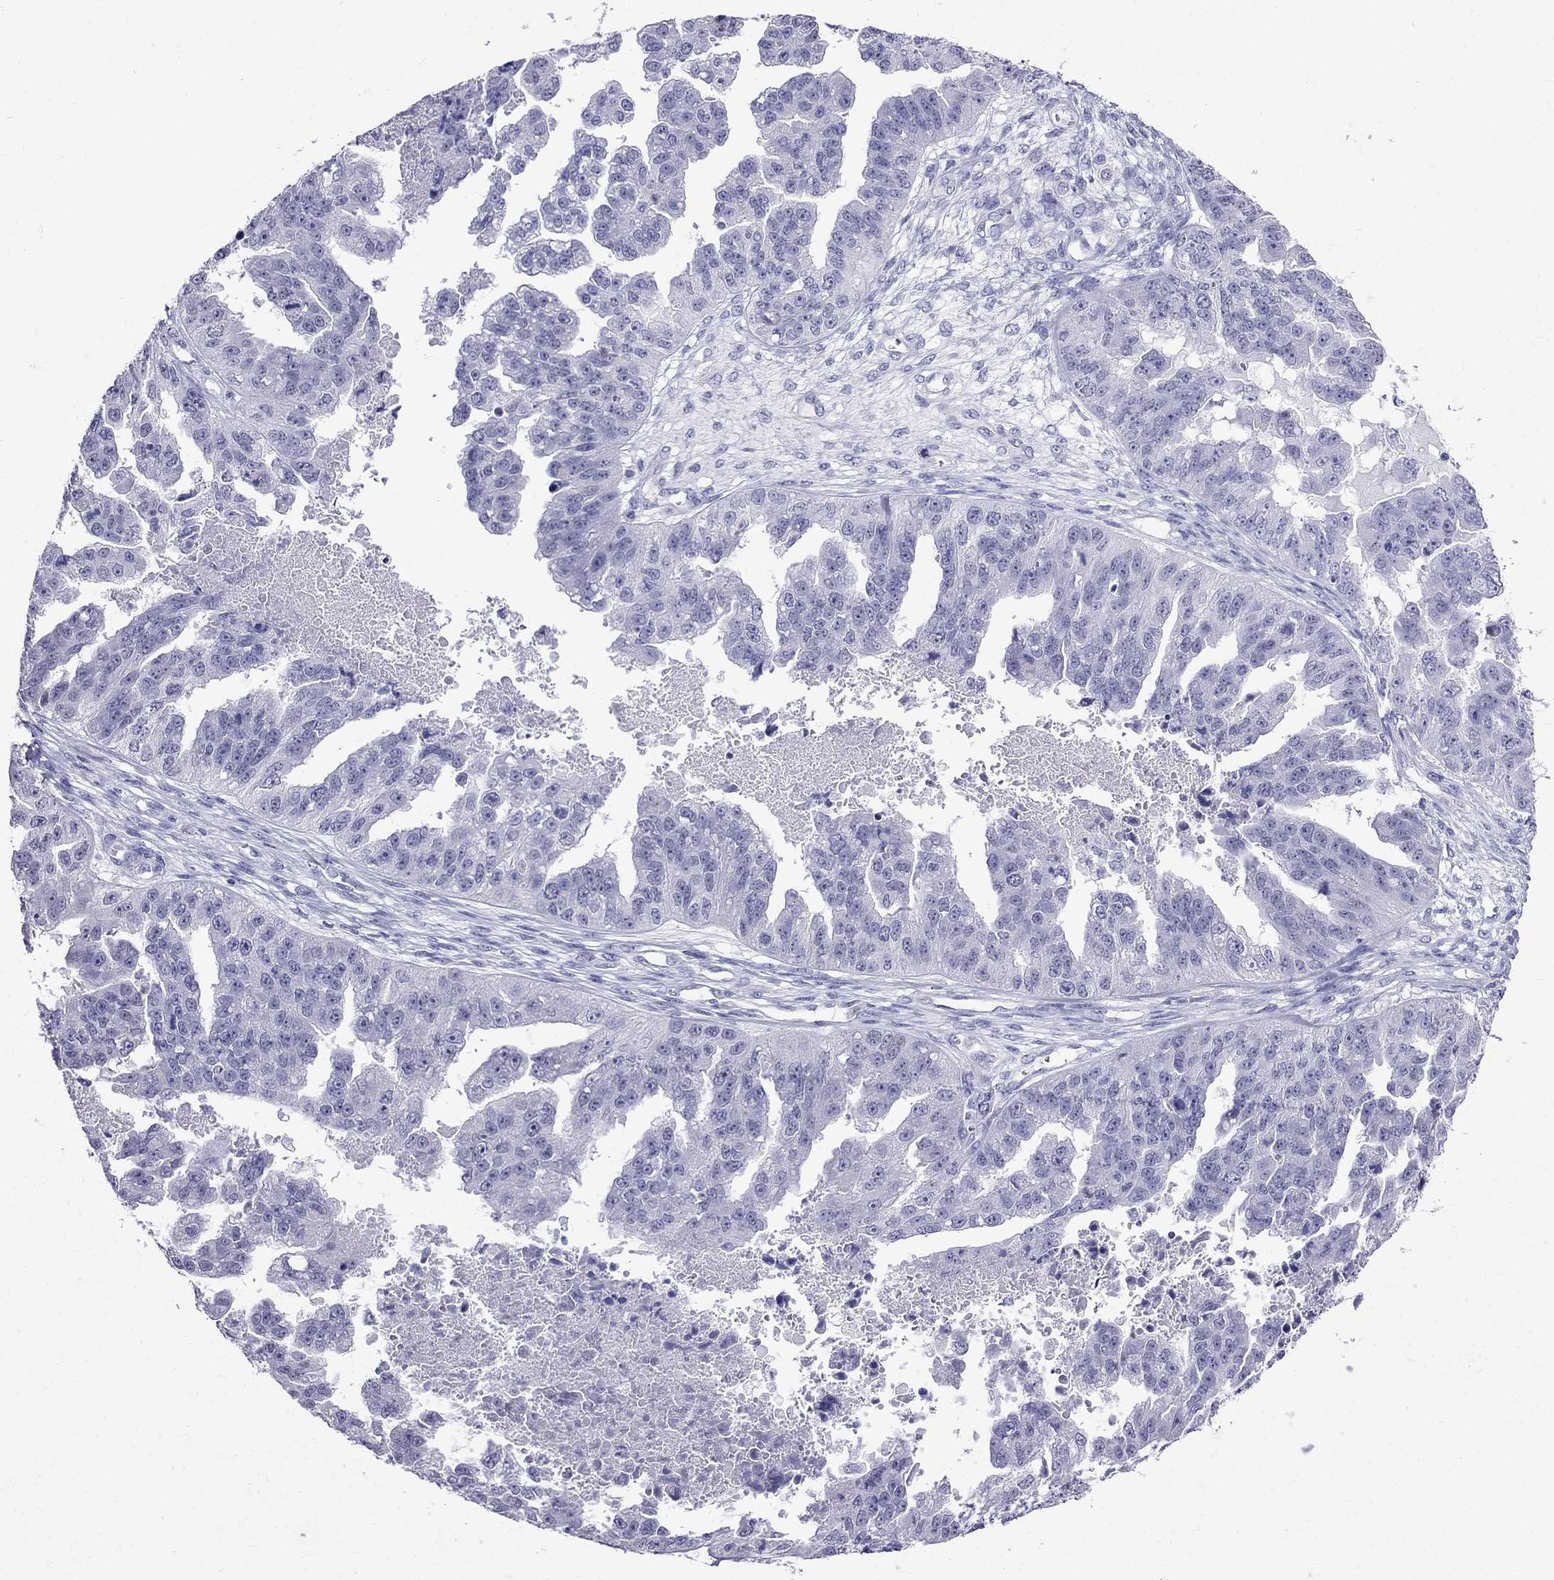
{"staining": {"intensity": "negative", "quantity": "none", "location": "none"}, "tissue": "ovarian cancer", "cell_type": "Tumor cells", "image_type": "cancer", "snomed": [{"axis": "morphology", "description": "Cystadenocarcinoma, serous, NOS"}, {"axis": "topography", "description": "Ovary"}], "caption": "There is no significant positivity in tumor cells of serous cystadenocarcinoma (ovarian).", "gene": "MGP", "patient": {"sex": "female", "age": 58}}